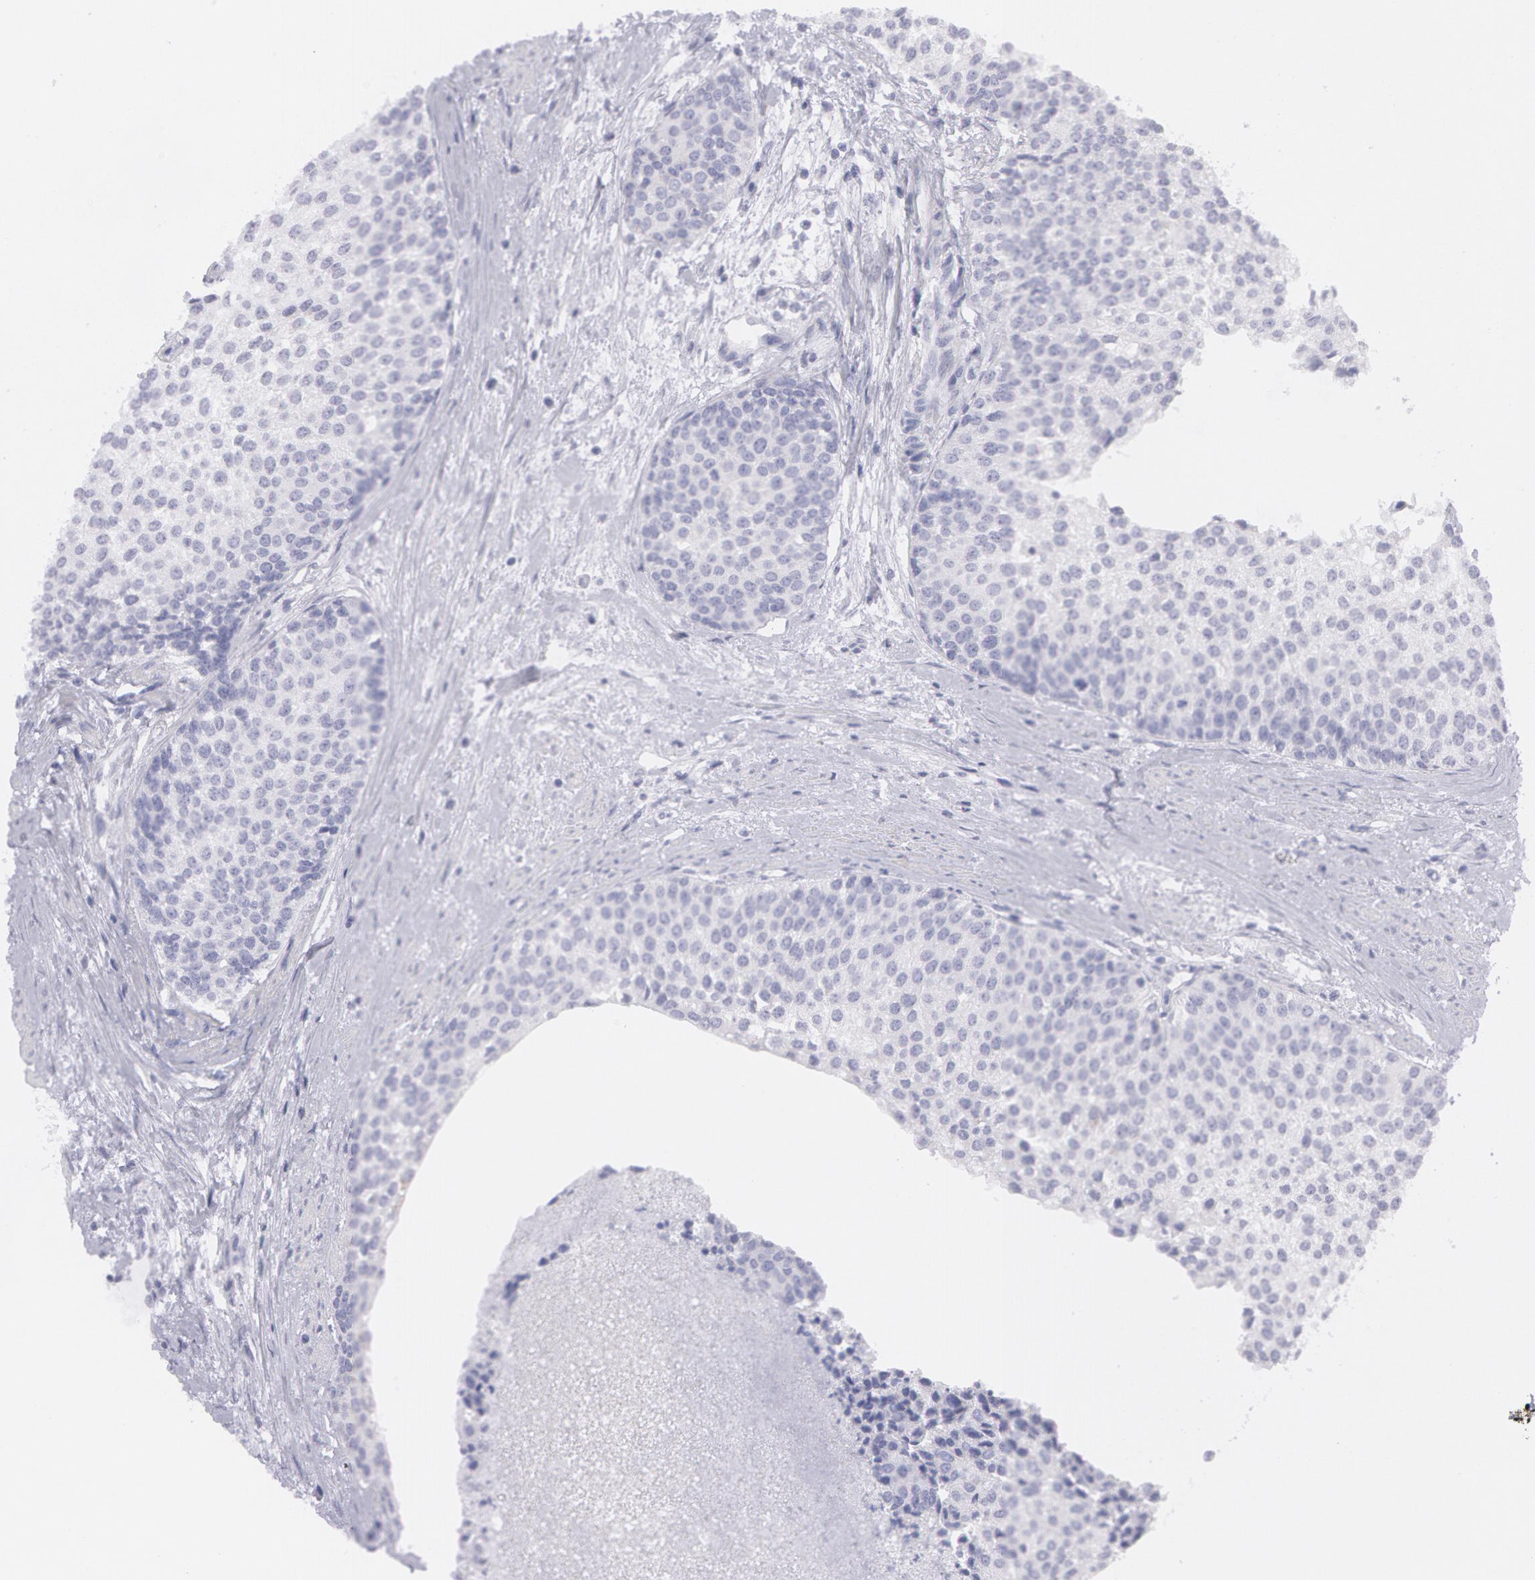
{"staining": {"intensity": "negative", "quantity": "none", "location": "none"}, "tissue": "urothelial cancer", "cell_type": "Tumor cells", "image_type": "cancer", "snomed": [{"axis": "morphology", "description": "Urothelial carcinoma, Low grade"}, {"axis": "topography", "description": "Urinary bladder"}], "caption": "Micrograph shows no protein positivity in tumor cells of urothelial cancer tissue.", "gene": "AMACR", "patient": {"sex": "female", "age": 73}}